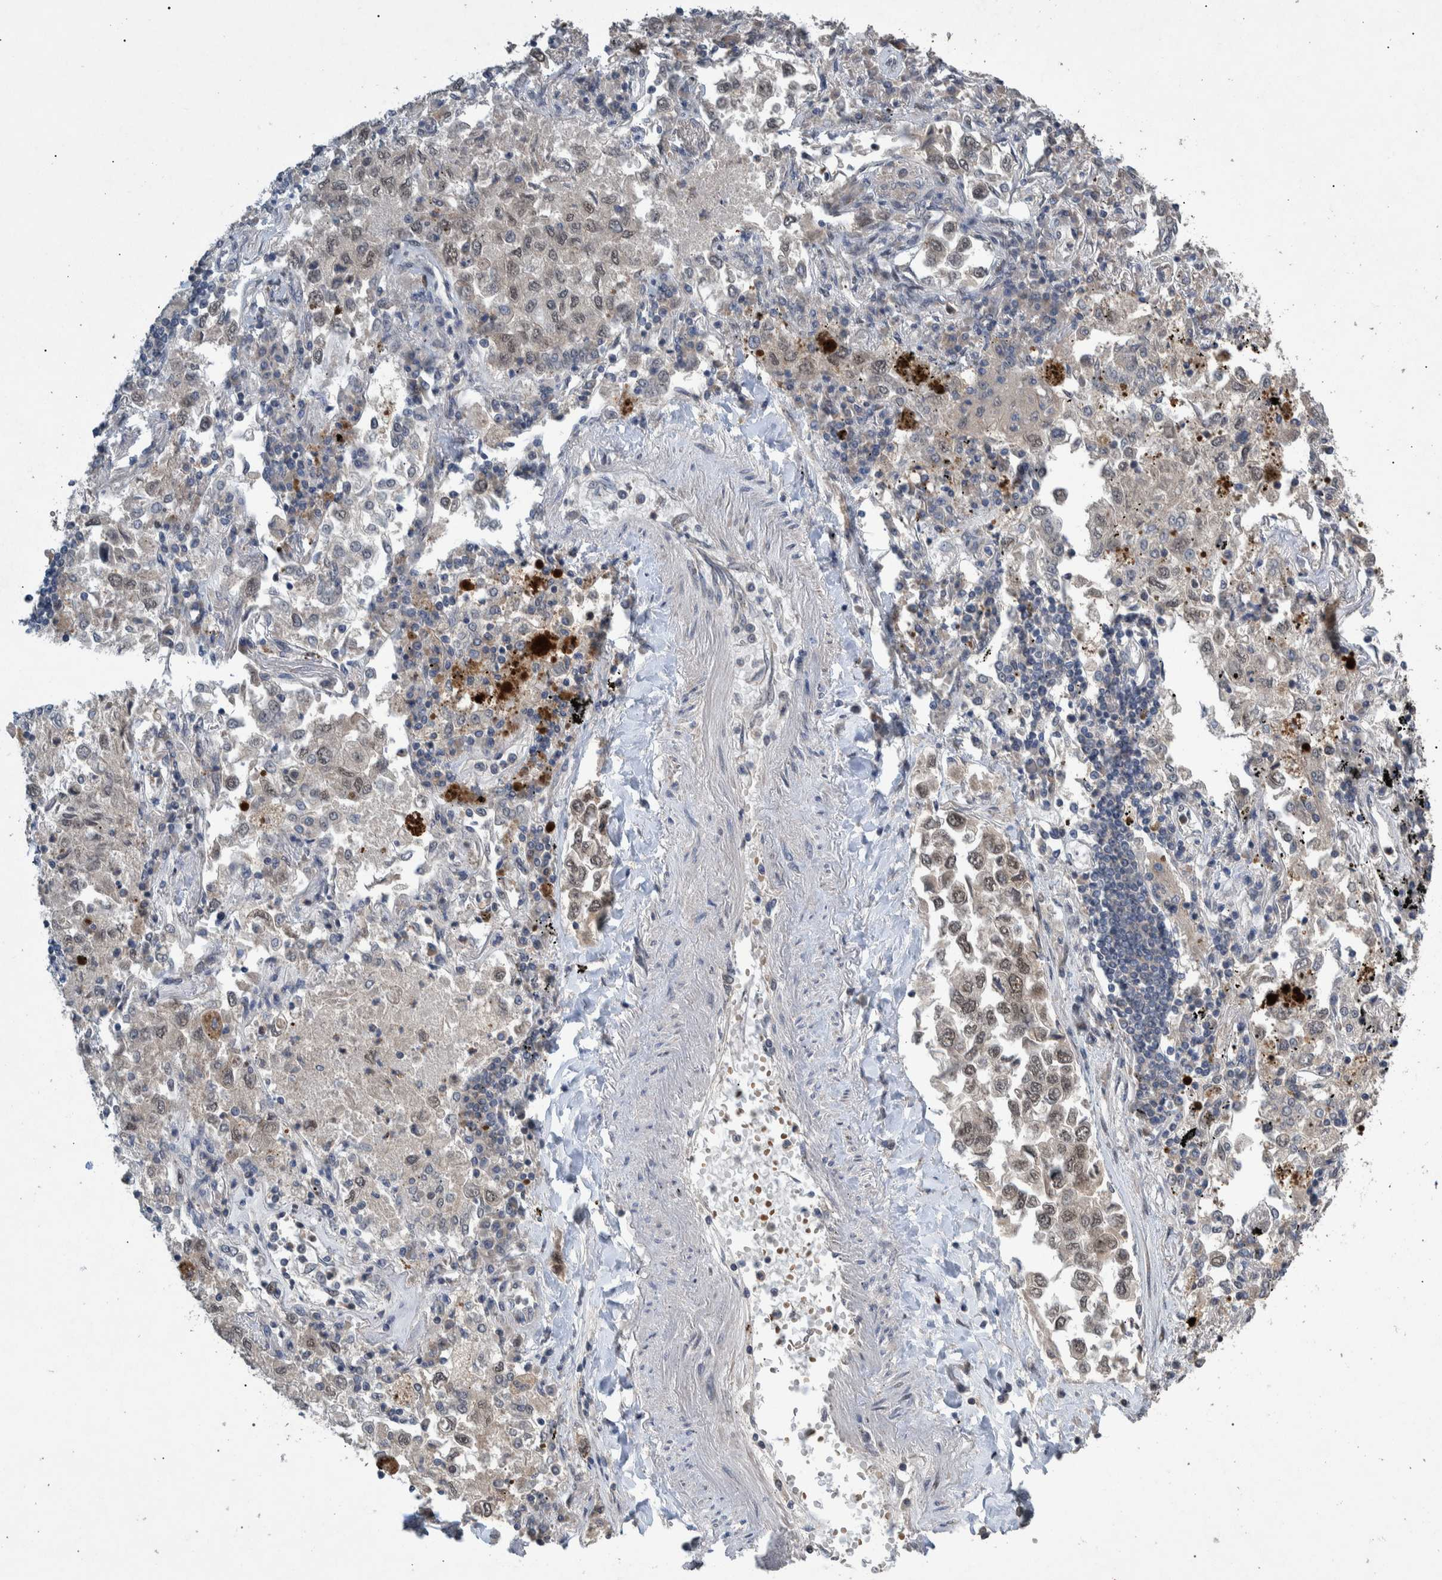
{"staining": {"intensity": "weak", "quantity": ">75%", "location": "nuclear"}, "tissue": "lung cancer", "cell_type": "Tumor cells", "image_type": "cancer", "snomed": [{"axis": "morphology", "description": "Inflammation, NOS"}, {"axis": "morphology", "description": "Adenocarcinoma, NOS"}, {"axis": "topography", "description": "Lung"}], "caption": "DAB (3,3'-diaminobenzidine) immunohistochemical staining of human adenocarcinoma (lung) displays weak nuclear protein expression in about >75% of tumor cells.", "gene": "ESRP1", "patient": {"sex": "male", "age": 63}}